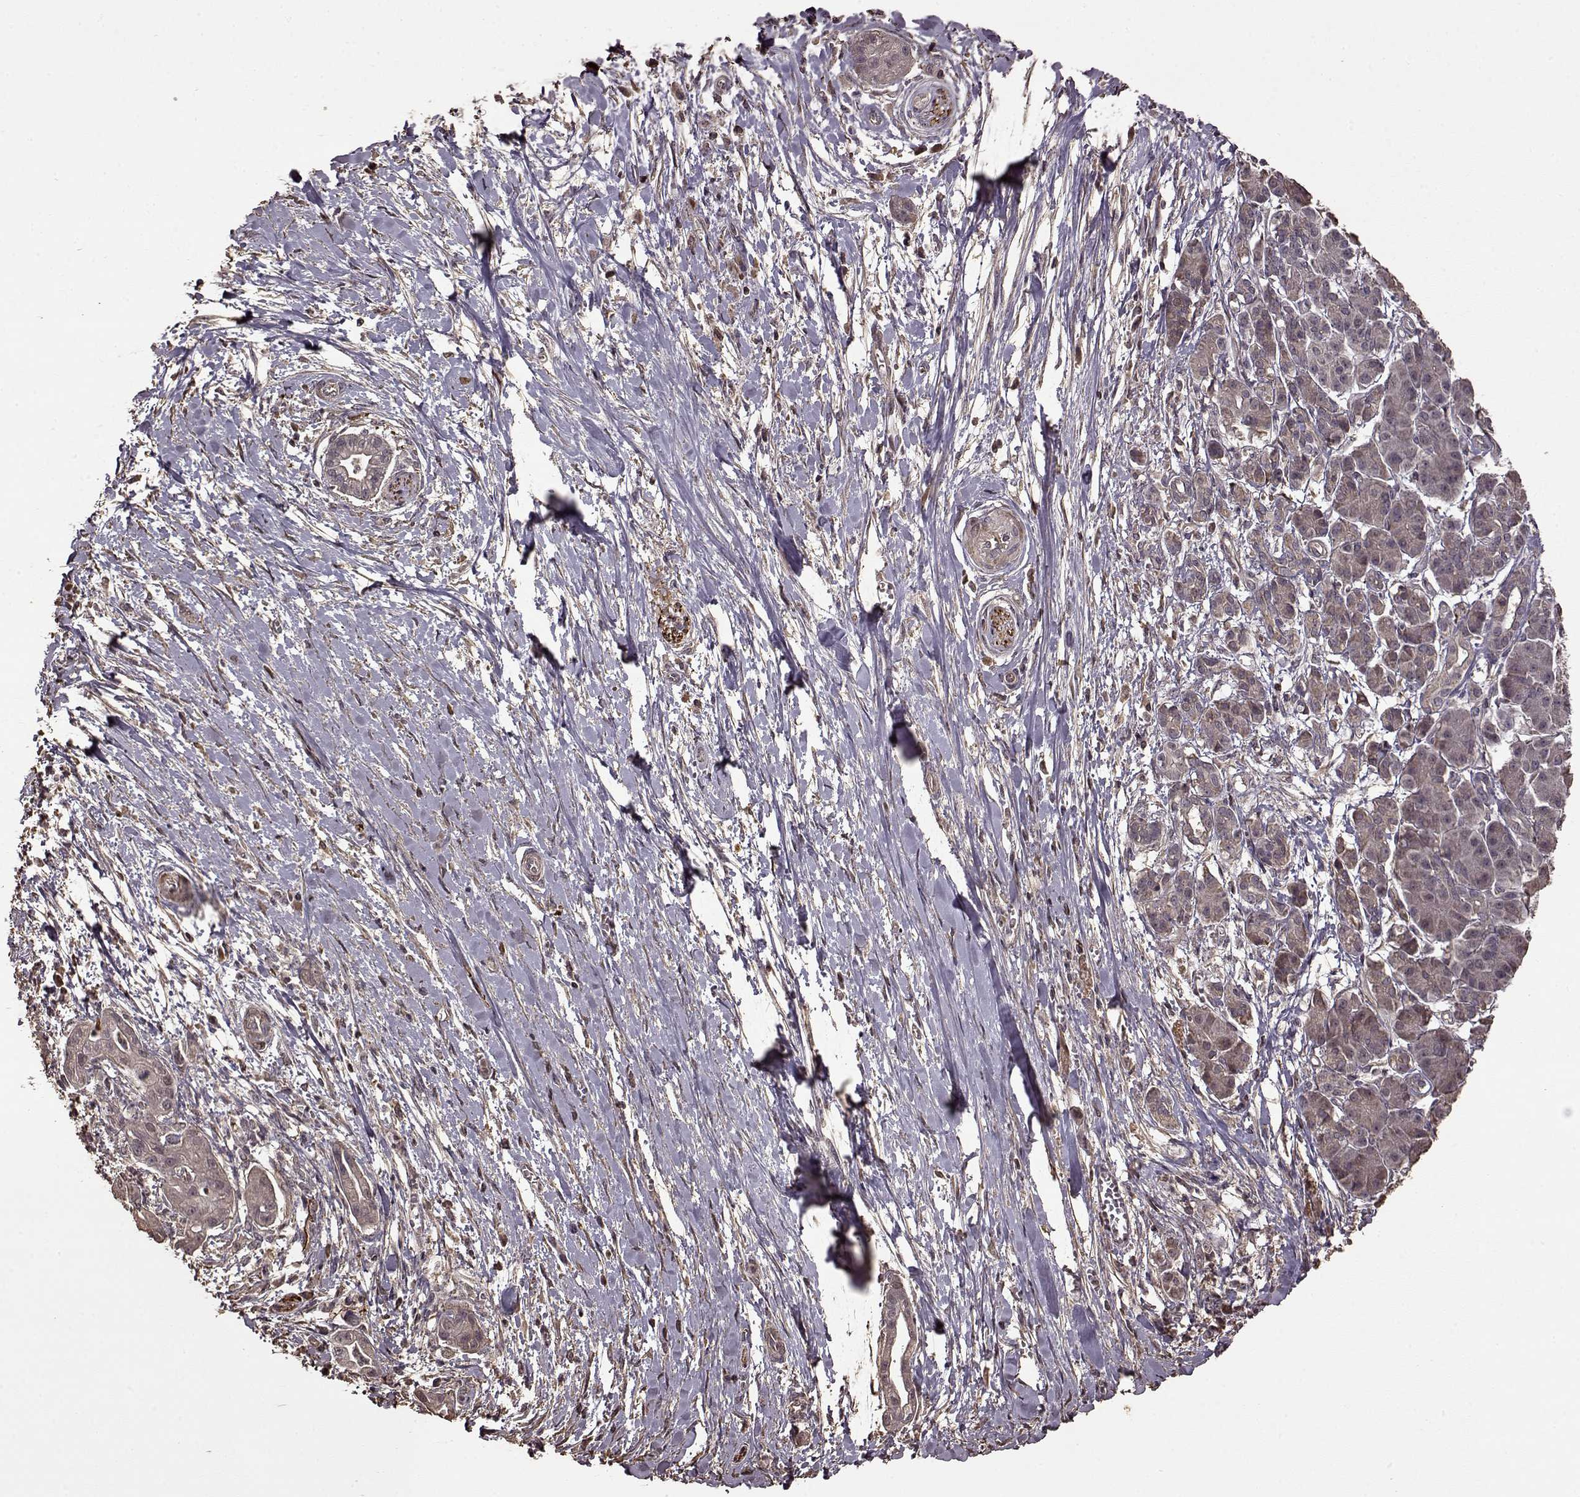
{"staining": {"intensity": "negative", "quantity": "none", "location": "none"}, "tissue": "pancreatic cancer", "cell_type": "Tumor cells", "image_type": "cancer", "snomed": [{"axis": "morphology", "description": "Normal tissue, NOS"}, {"axis": "morphology", "description": "Adenocarcinoma, NOS"}, {"axis": "topography", "description": "Lymph node"}, {"axis": "topography", "description": "Pancreas"}], "caption": "This is an IHC image of pancreatic cancer. There is no positivity in tumor cells.", "gene": "FBXW11", "patient": {"sex": "female", "age": 58}}